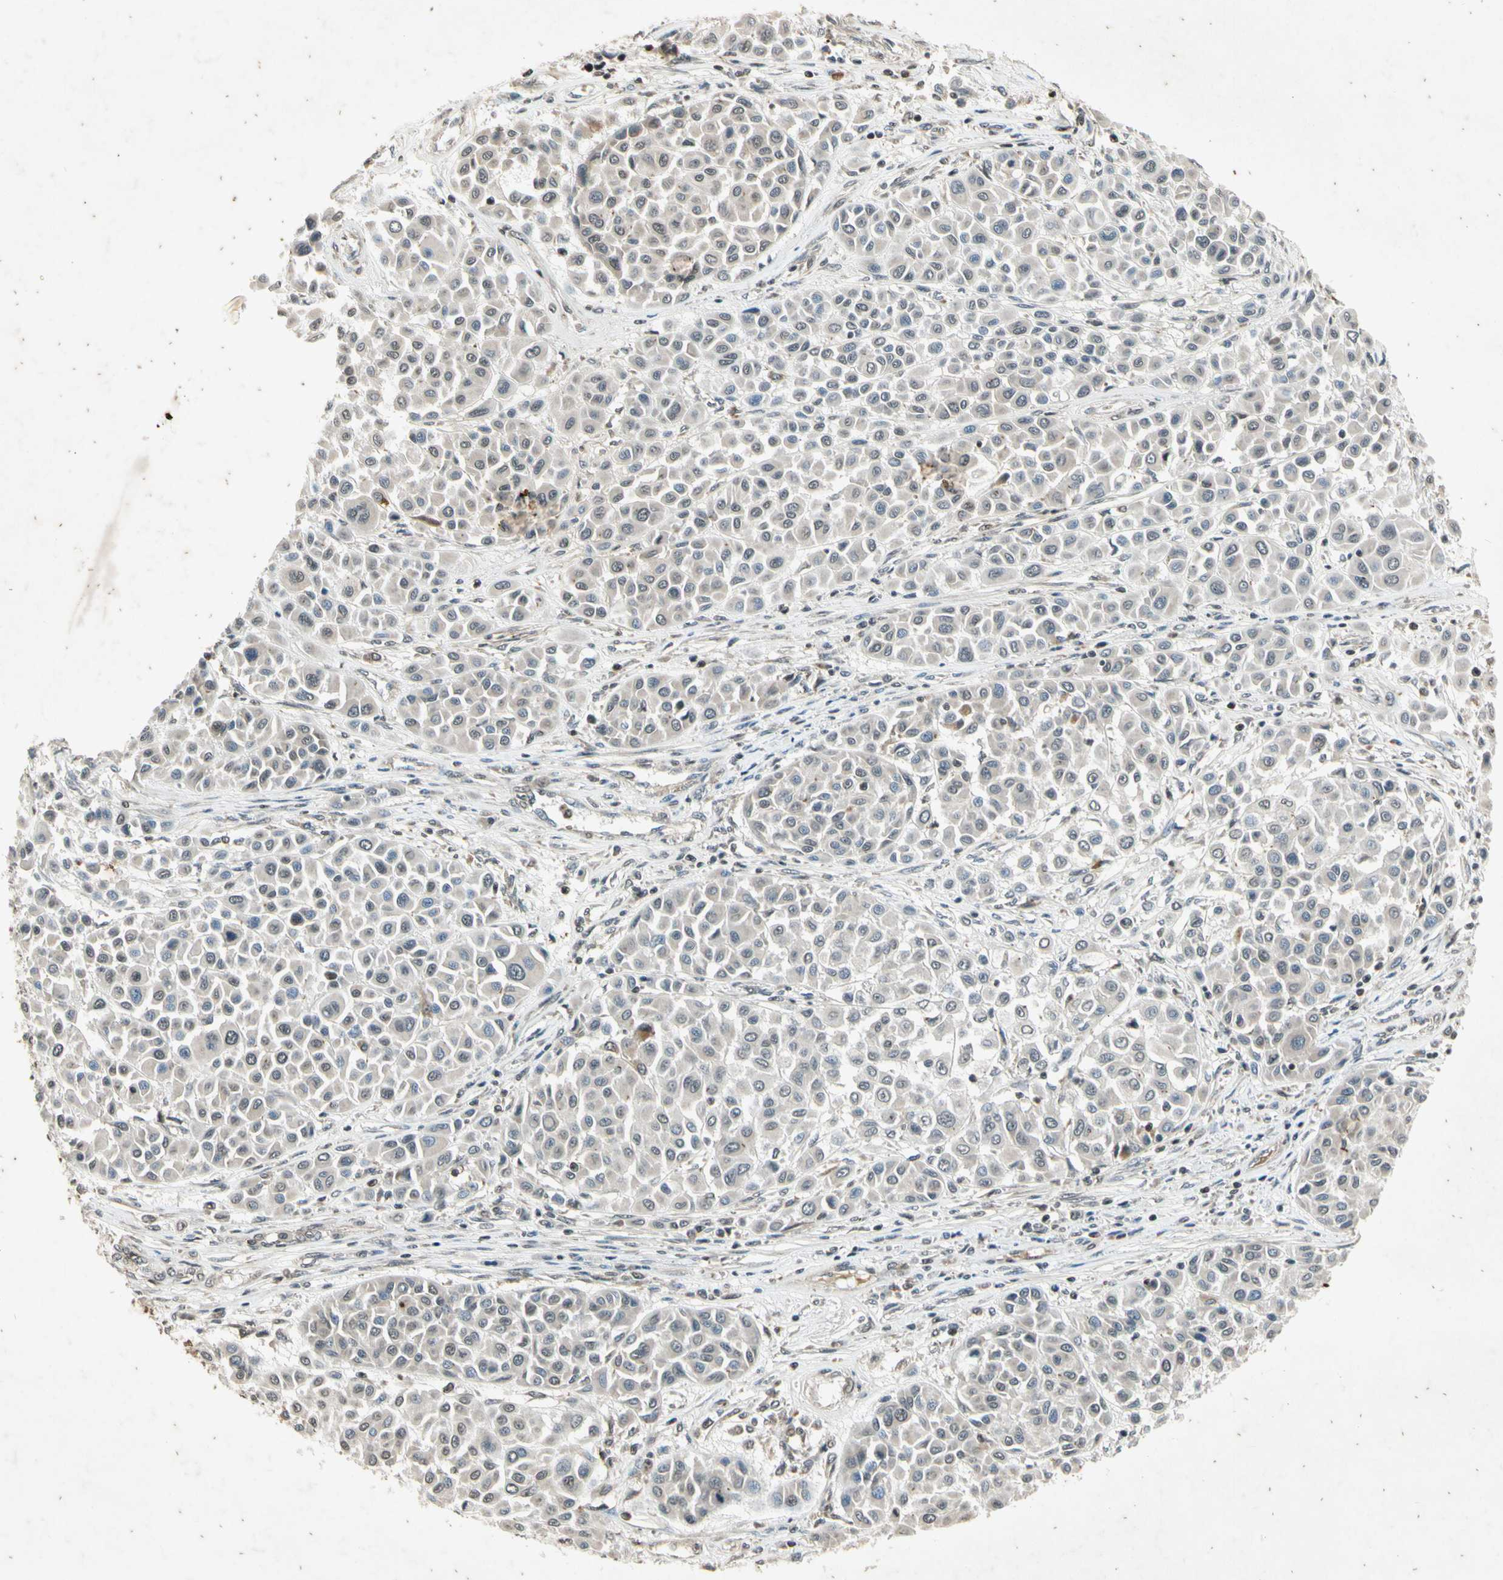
{"staining": {"intensity": "negative", "quantity": "none", "location": "none"}, "tissue": "melanoma", "cell_type": "Tumor cells", "image_type": "cancer", "snomed": [{"axis": "morphology", "description": "Malignant melanoma, Metastatic site"}, {"axis": "topography", "description": "Soft tissue"}], "caption": "A micrograph of human malignant melanoma (metastatic site) is negative for staining in tumor cells.", "gene": "EFNB2", "patient": {"sex": "male", "age": 41}}